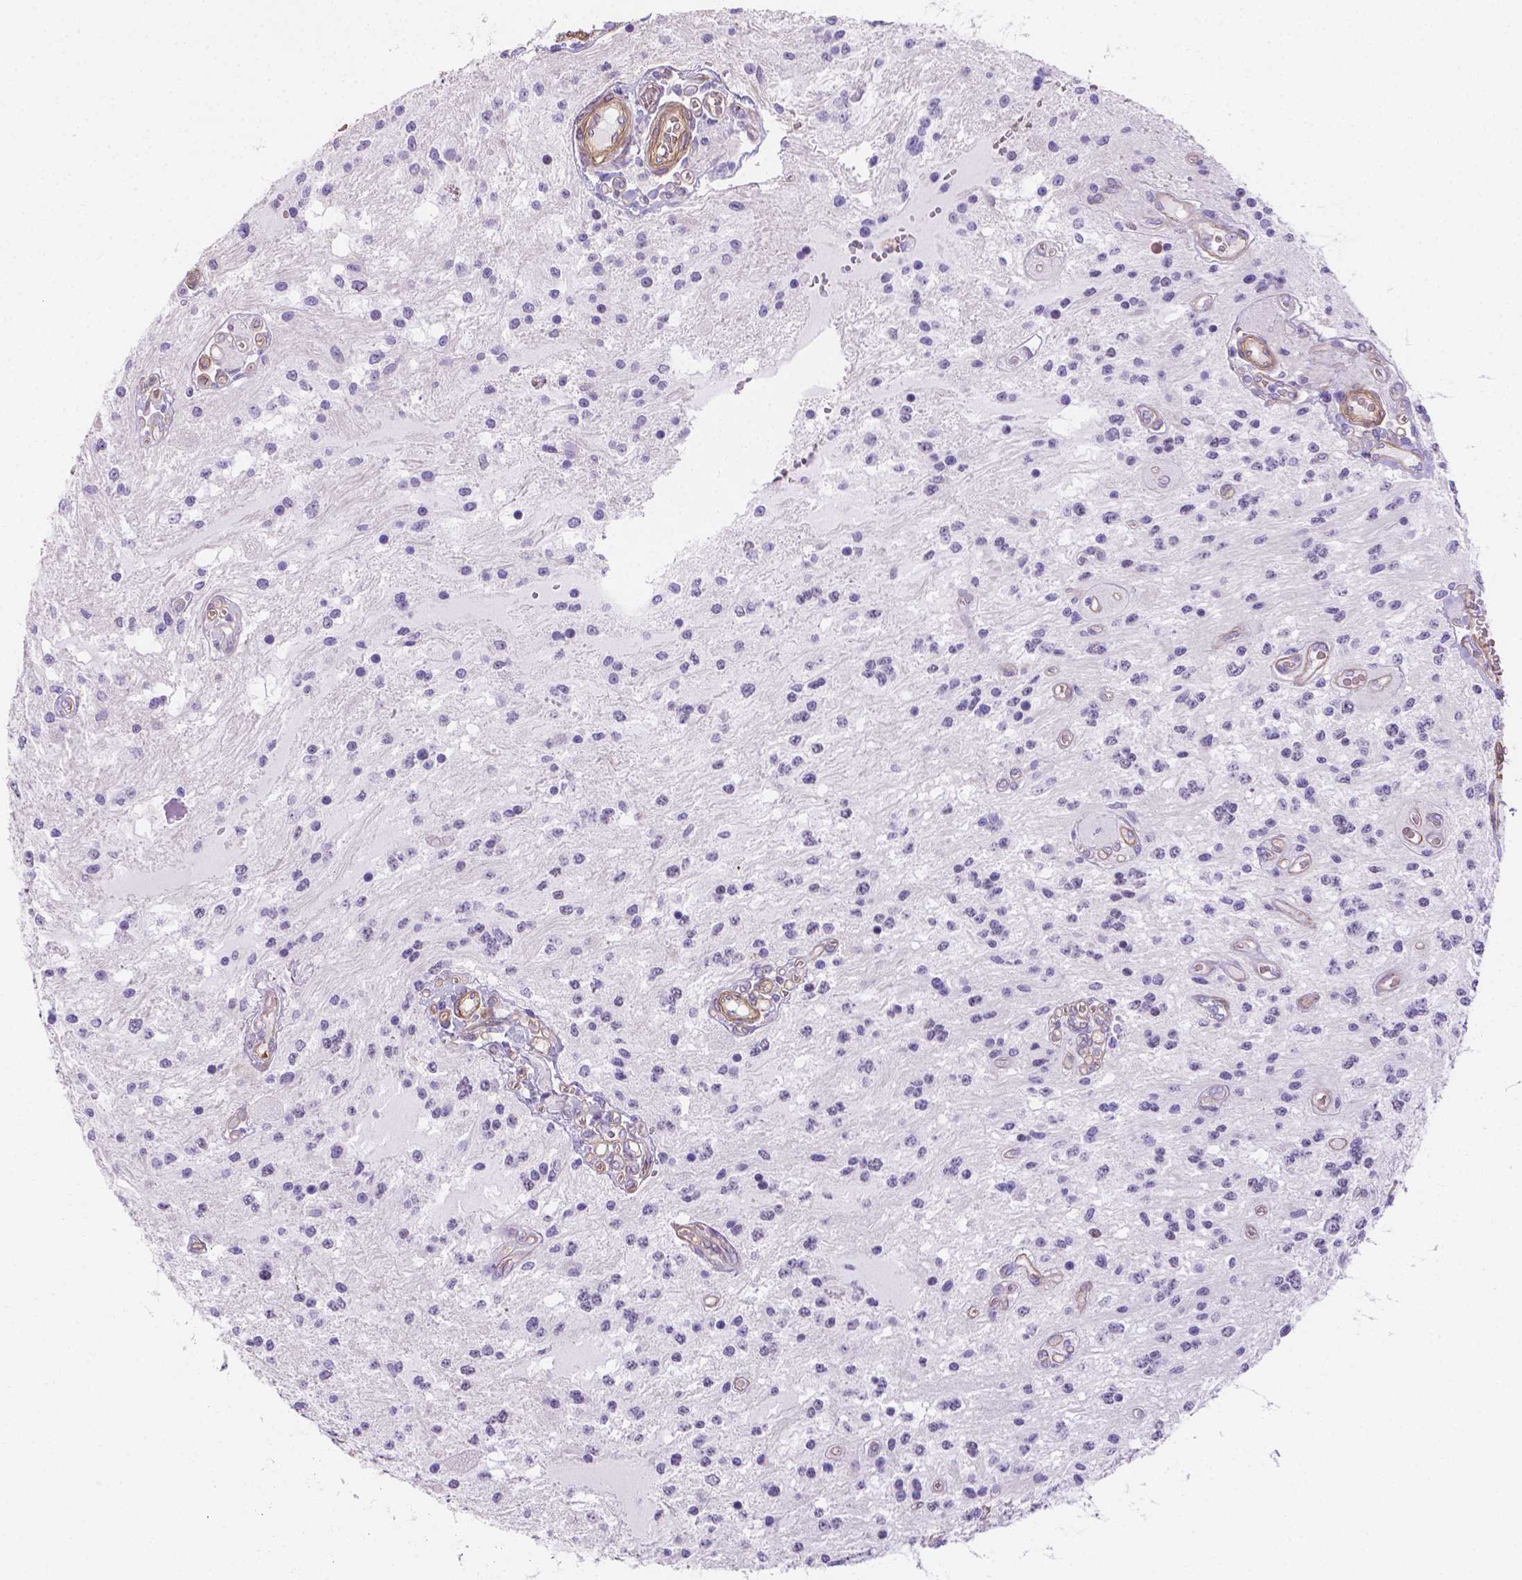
{"staining": {"intensity": "negative", "quantity": "none", "location": "none"}, "tissue": "glioma", "cell_type": "Tumor cells", "image_type": "cancer", "snomed": [{"axis": "morphology", "description": "Glioma, malignant, Low grade"}, {"axis": "topography", "description": "Cerebellum"}], "caption": "Immunohistochemistry histopathology image of malignant low-grade glioma stained for a protein (brown), which displays no positivity in tumor cells. The staining is performed using DAB (3,3'-diaminobenzidine) brown chromogen with nuclei counter-stained in using hematoxylin.", "gene": "SLC40A1", "patient": {"sex": "female", "age": 14}}